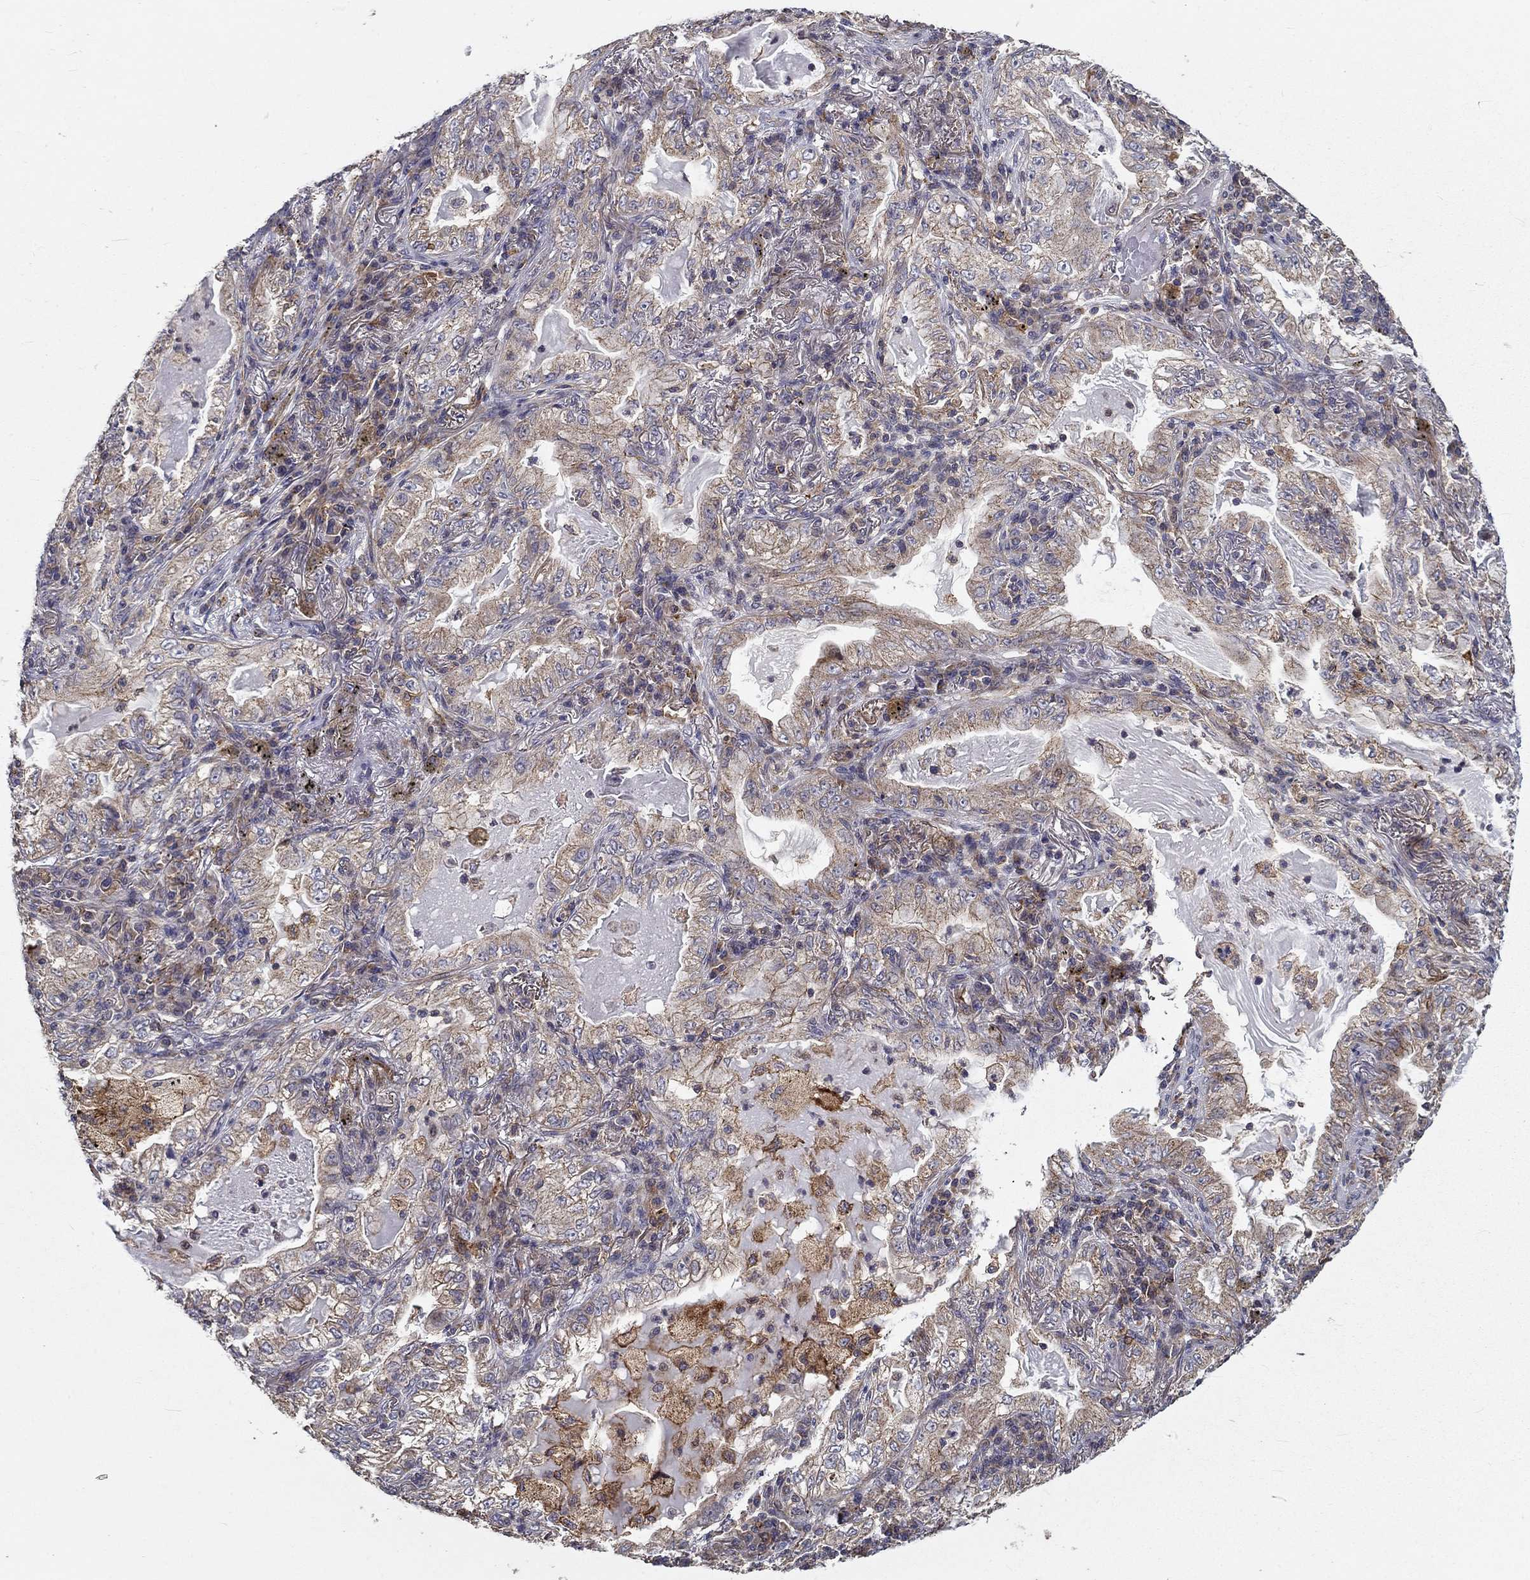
{"staining": {"intensity": "weak", "quantity": "25%-75%", "location": "cytoplasmic/membranous"}, "tissue": "lung cancer", "cell_type": "Tumor cells", "image_type": "cancer", "snomed": [{"axis": "morphology", "description": "Adenocarcinoma, NOS"}, {"axis": "topography", "description": "Lung"}], "caption": "High-power microscopy captured an immunohistochemistry (IHC) histopathology image of lung cancer (adenocarcinoma), revealing weak cytoplasmic/membranous positivity in about 25%-75% of tumor cells.", "gene": "ALDH4A1", "patient": {"sex": "female", "age": 73}}